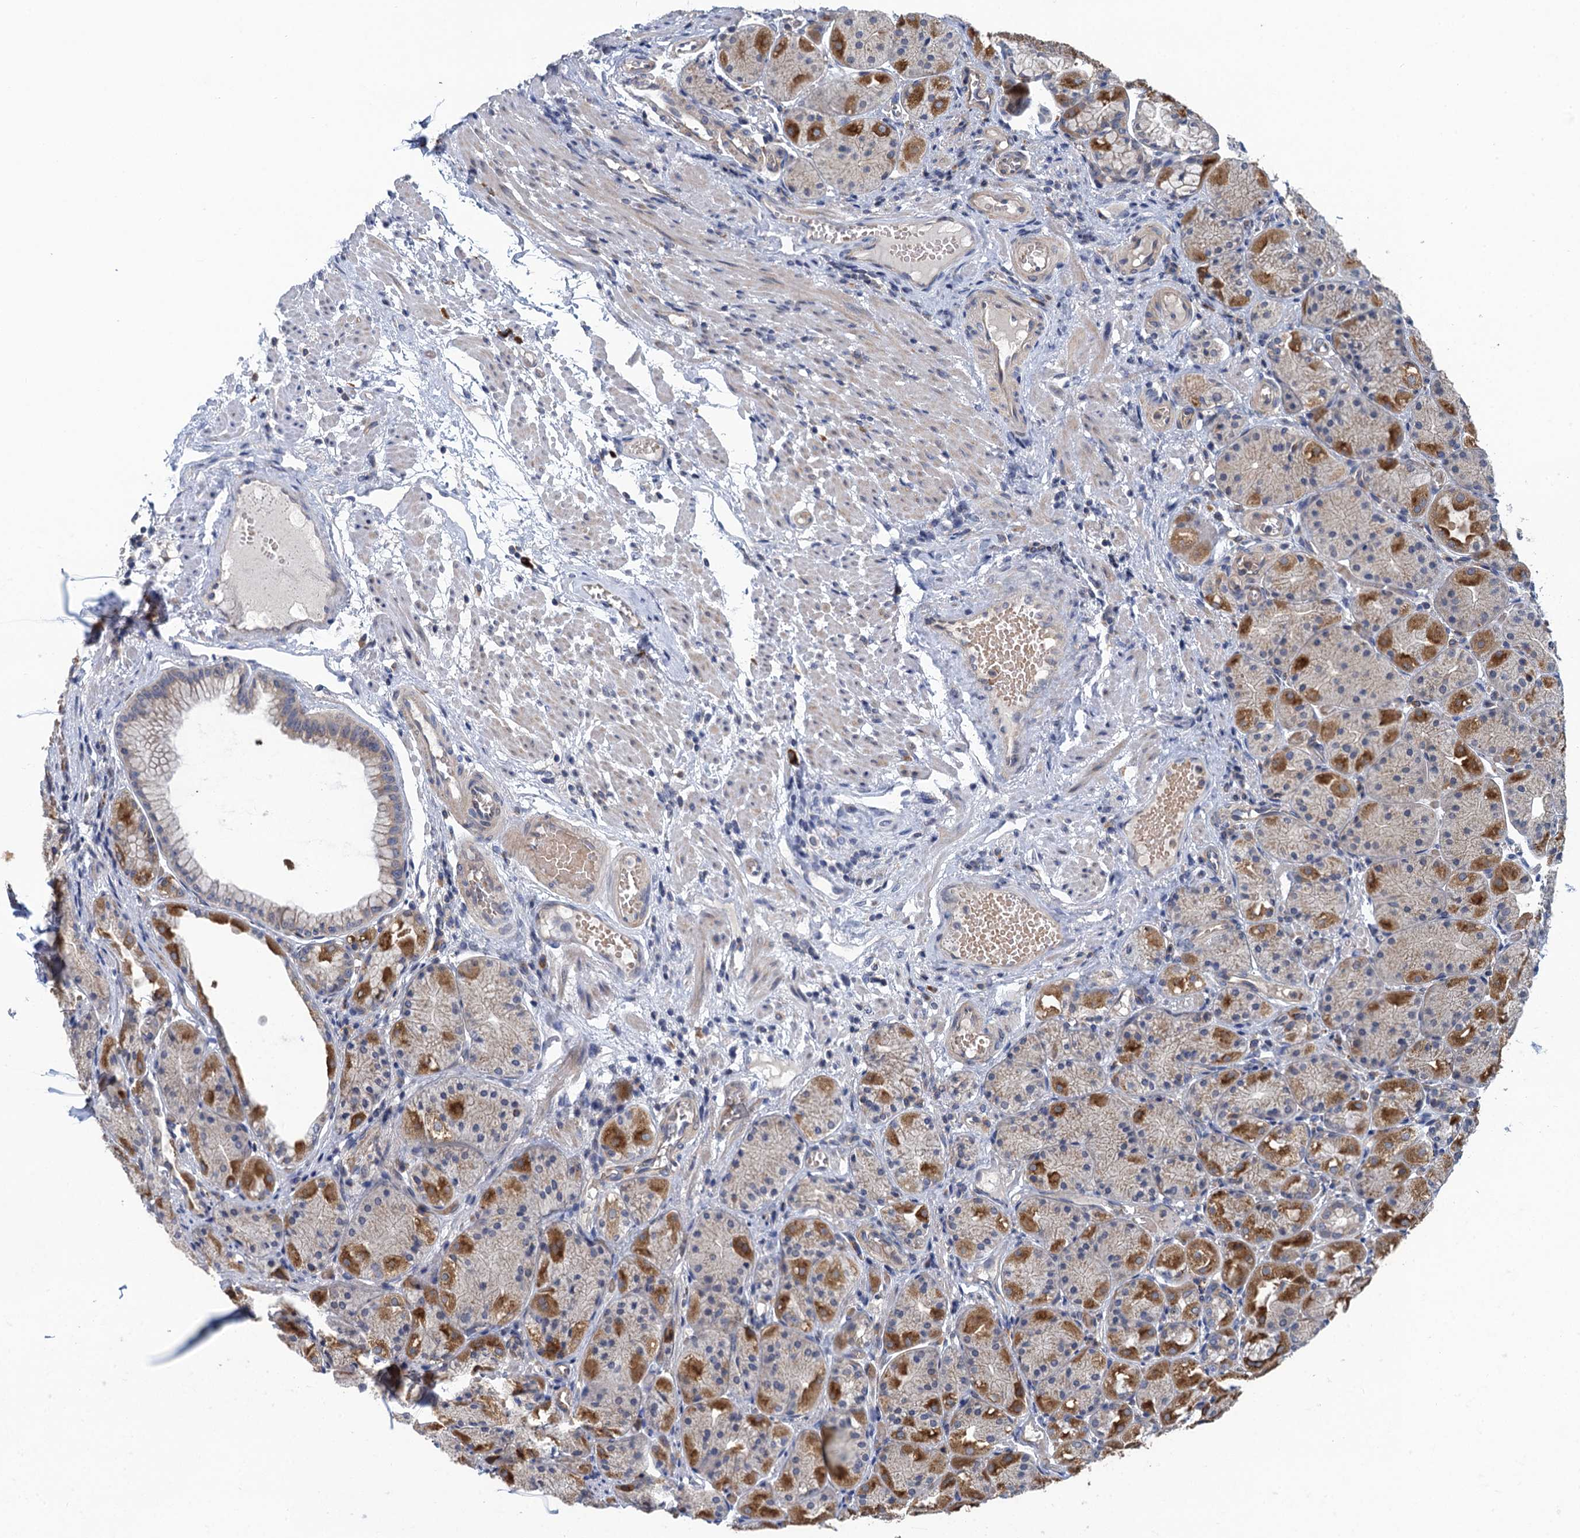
{"staining": {"intensity": "moderate", "quantity": "25%-75%", "location": "cytoplasmic/membranous"}, "tissue": "stomach", "cell_type": "Glandular cells", "image_type": "normal", "snomed": [{"axis": "morphology", "description": "Normal tissue, NOS"}, {"axis": "topography", "description": "Stomach, upper"}], "caption": "Stomach stained with DAB (3,3'-diaminobenzidine) immunohistochemistry (IHC) demonstrates medium levels of moderate cytoplasmic/membranous positivity in approximately 25%-75% of glandular cells. The staining was performed using DAB (3,3'-diaminobenzidine) to visualize the protein expression in brown, while the nuclei were stained in blue with hematoxylin (Magnification: 20x).", "gene": "KBTBD8", "patient": {"sex": "male", "age": 72}}